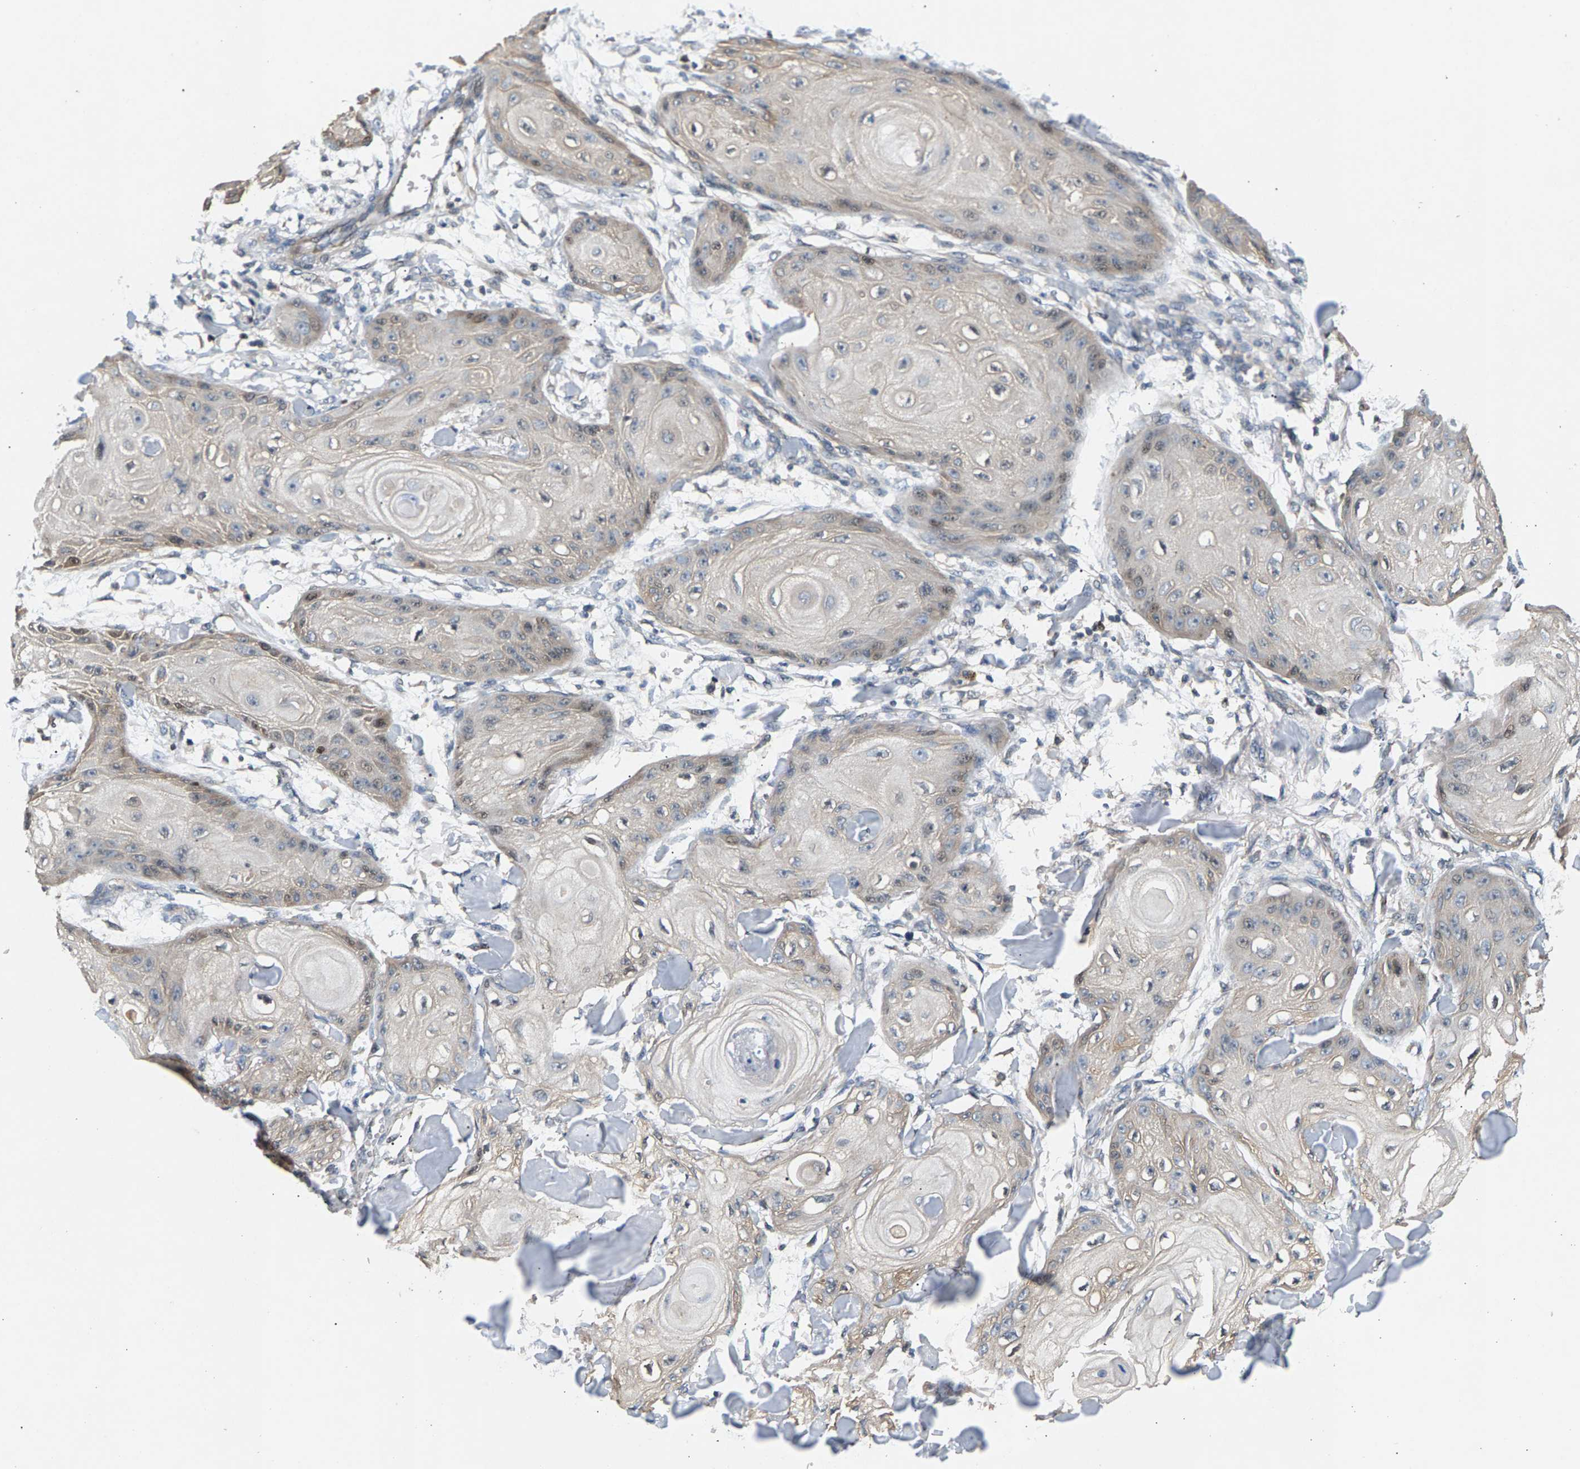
{"staining": {"intensity": "weak", "quantity": "<25%", "location": "cytoplasmic/membranous"}, "tissue": "skin cancer", "cell_type": "Tumor cells", "image_type": "cancer", "snomed": [{"axis": "morphology", "description": "Squamous cell carcinoma, NOS"}, {"axis": "topography", "description": "Skin"}], "caption": "High magnification brightfield microscopy of squamous cell carcinoma (skin) stained with DAB (3,3'-diaminobenzidine) (brown) and counterstained with hematoxylin (blue): tumor cells show no significant positivity.", "gene": "FAM78A", "patient": {"sex": "male", "age": 74}}